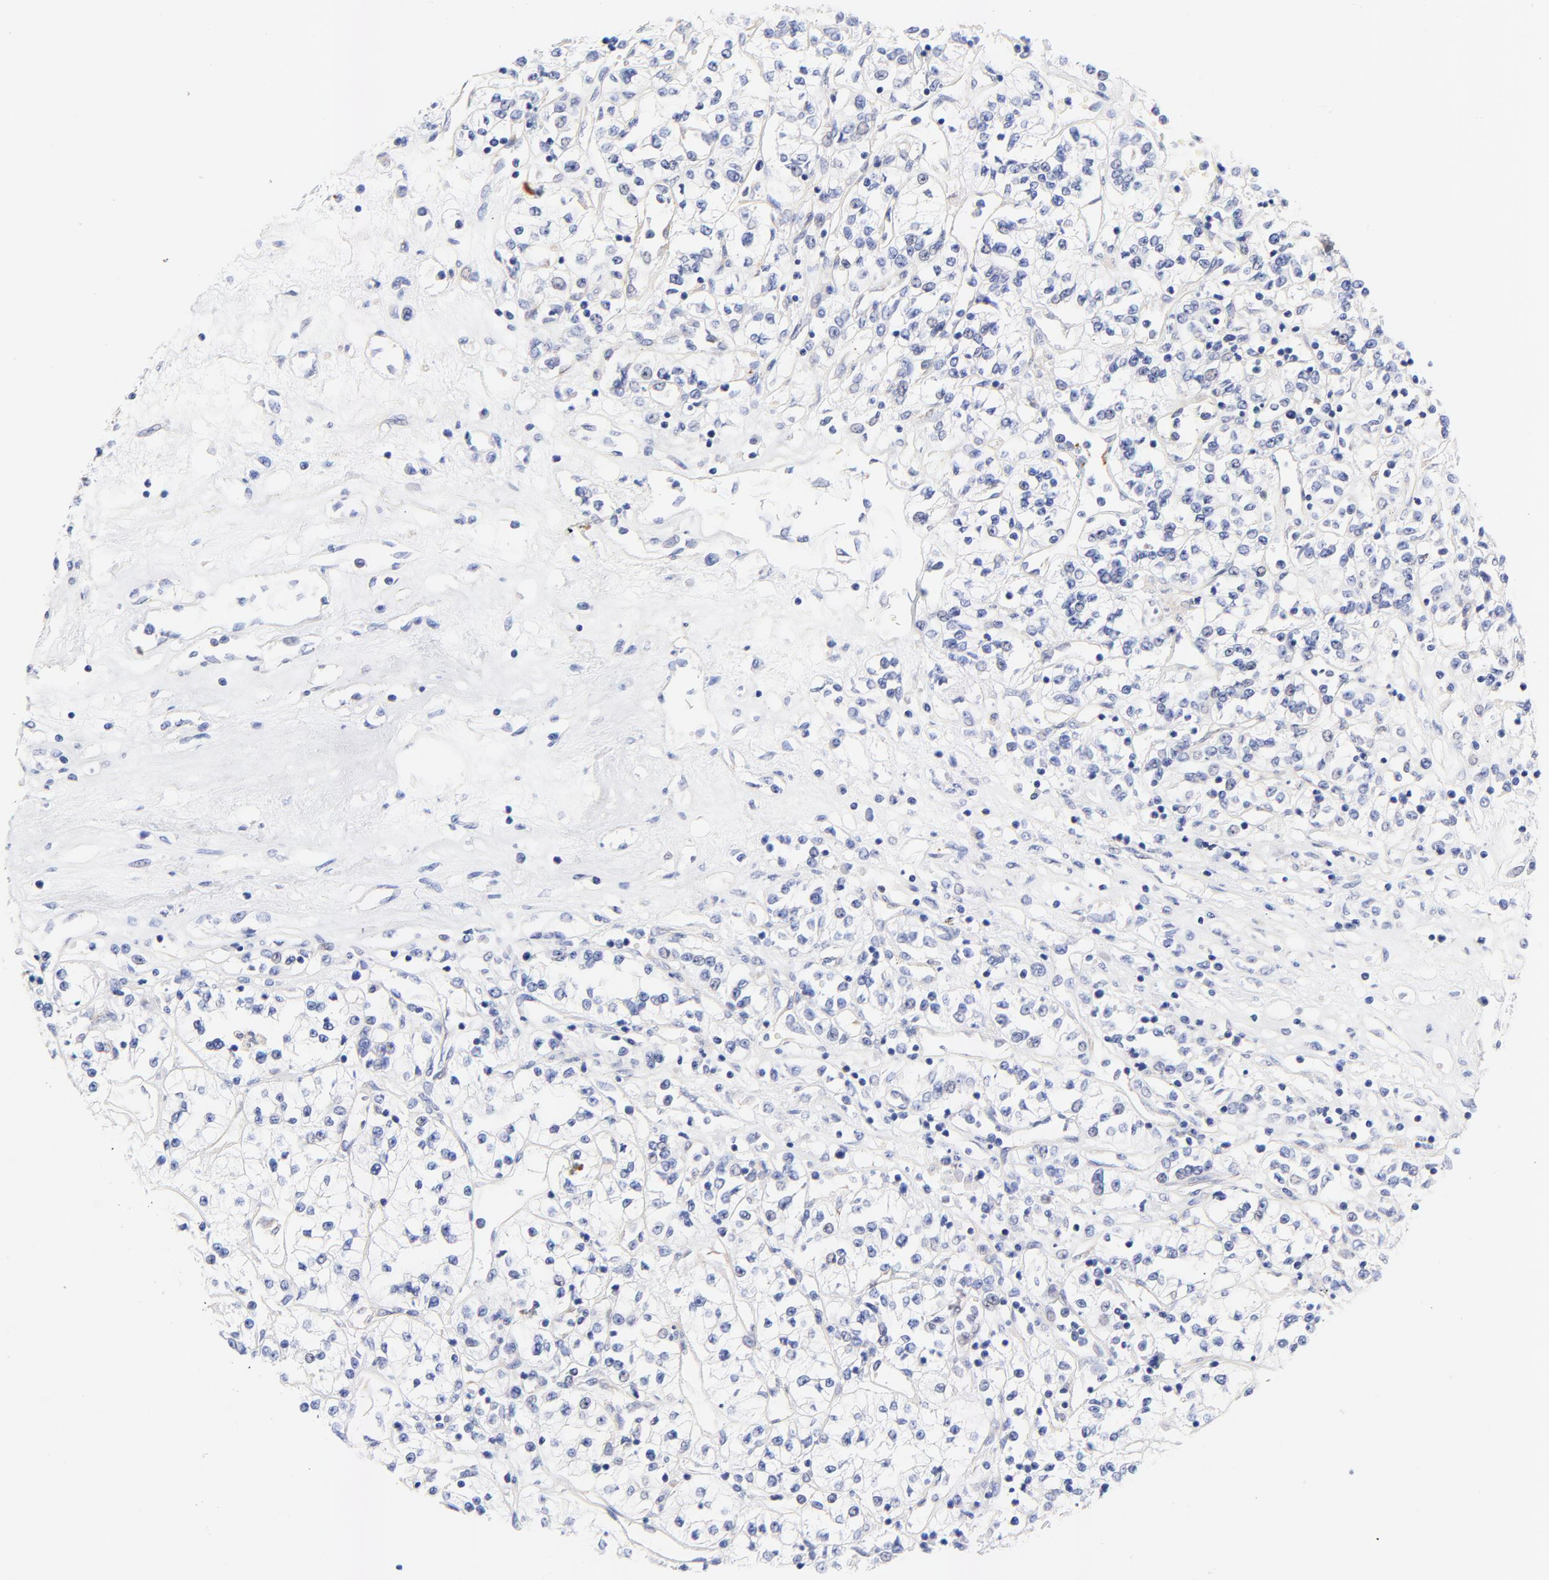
{"staining": {"intensity": "negative", "quantity": "none", "location": "none"}, "tissue": "renal cancer", "cell_type": "Tumor cells", "image_type": "cancer", "snomed": [{"axis": "morphology", "description": "Adenocarcinoma, NOS"}, {"axis": "topography", "description": "Kidney"}], "caption": "Immunohistochemistry (IHC) histopathology image of renal adenocarcinoma stained for a protein (brown), which reveals no staining in tumor cells.", "gene": "FAM117B", "patient": {"sex": "female", "age": 76}}